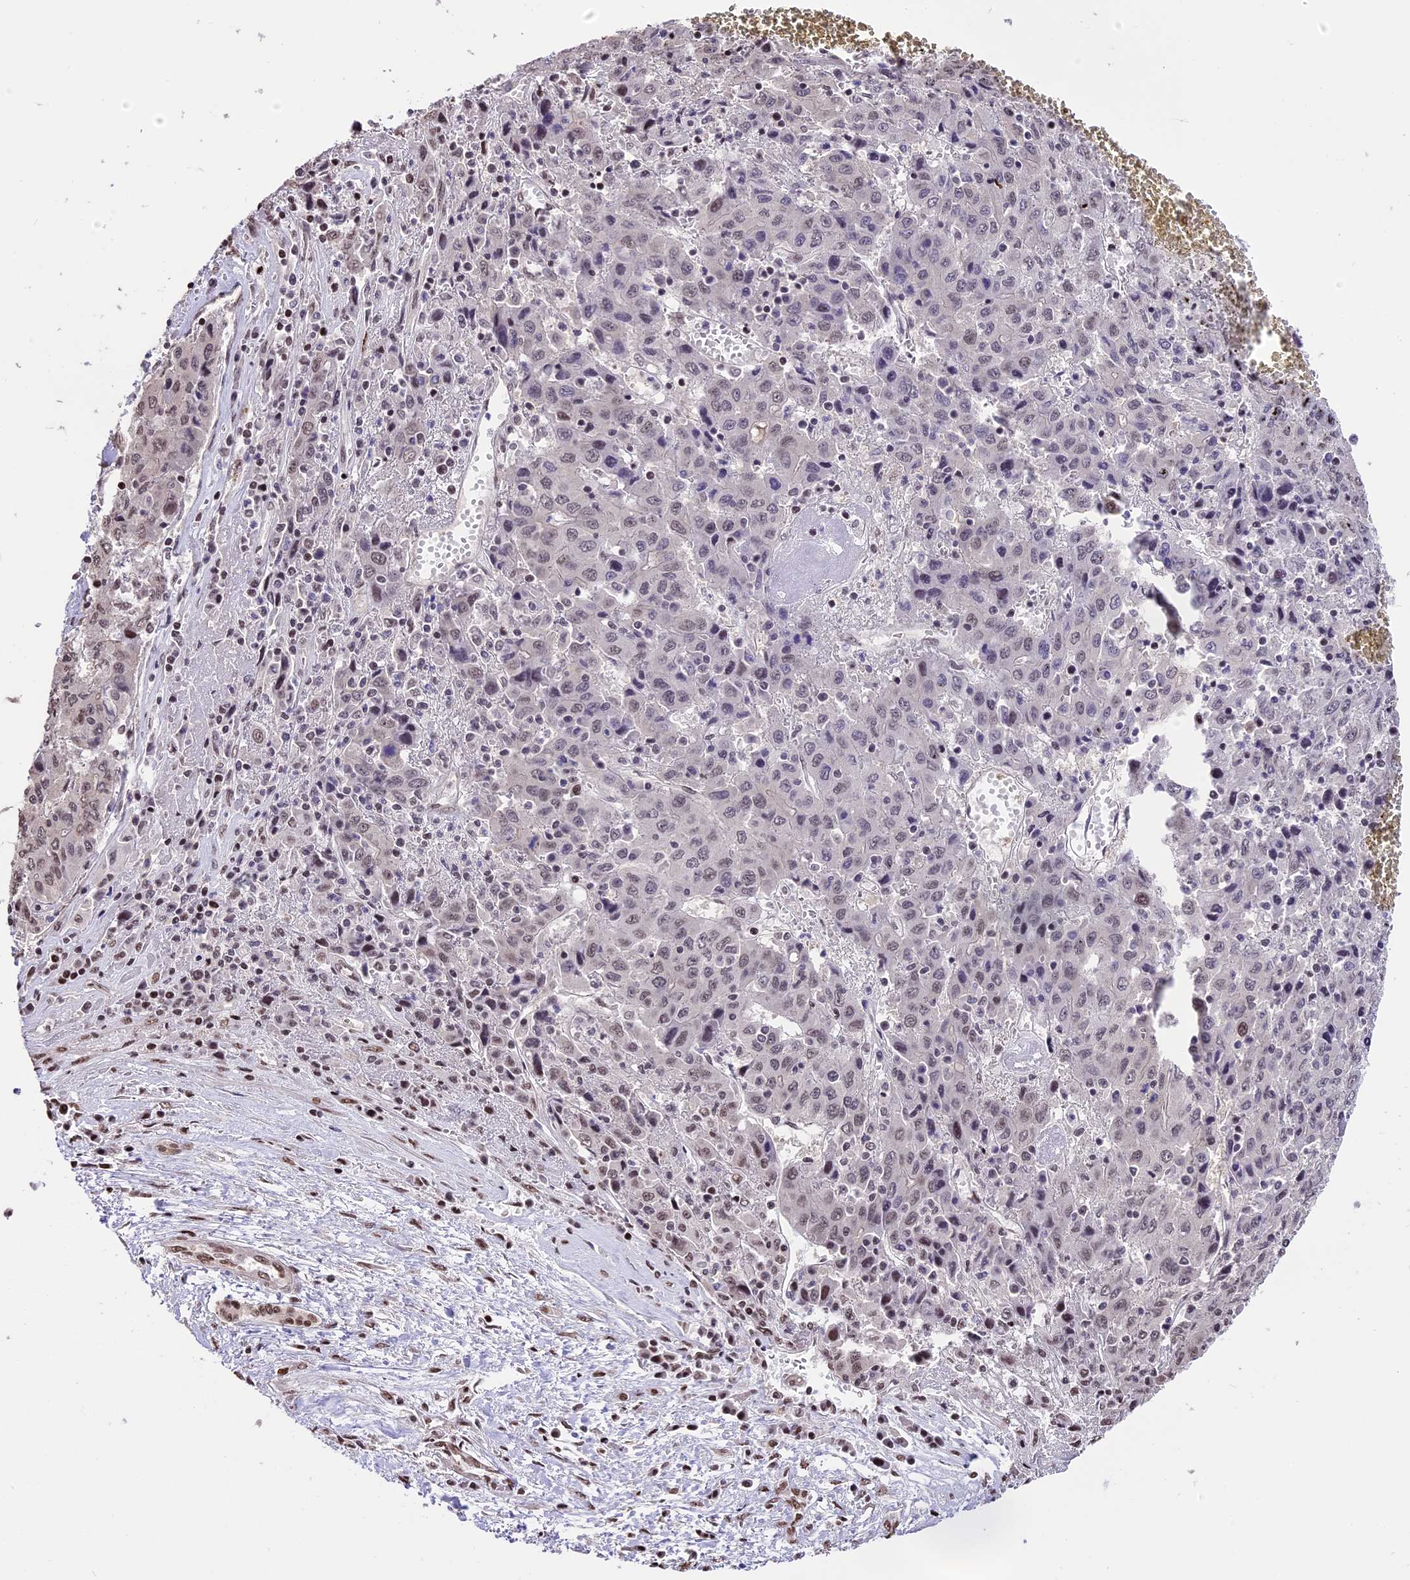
{"staining": {"intensity": "weak", "quantity": "25%-75%", "location": "nuclear"}, "tissue": "liver cancer", "cell_type": "Tumor cells", "image_type": "cancer", "snomed": [{"axis": "morphology", "description": "Carcinoma, Hepatocellular, NOS"}, {"axis": "topography", "description": "Liver"}], "caption": "Human liver hepatocellular carcinoma stained with a brown dye reveals weak nuclear positive expression in approximately 25%-75% of tumor cells.", "gene": "POLR3E", "patient": {"sex": "female", "age": 53}}